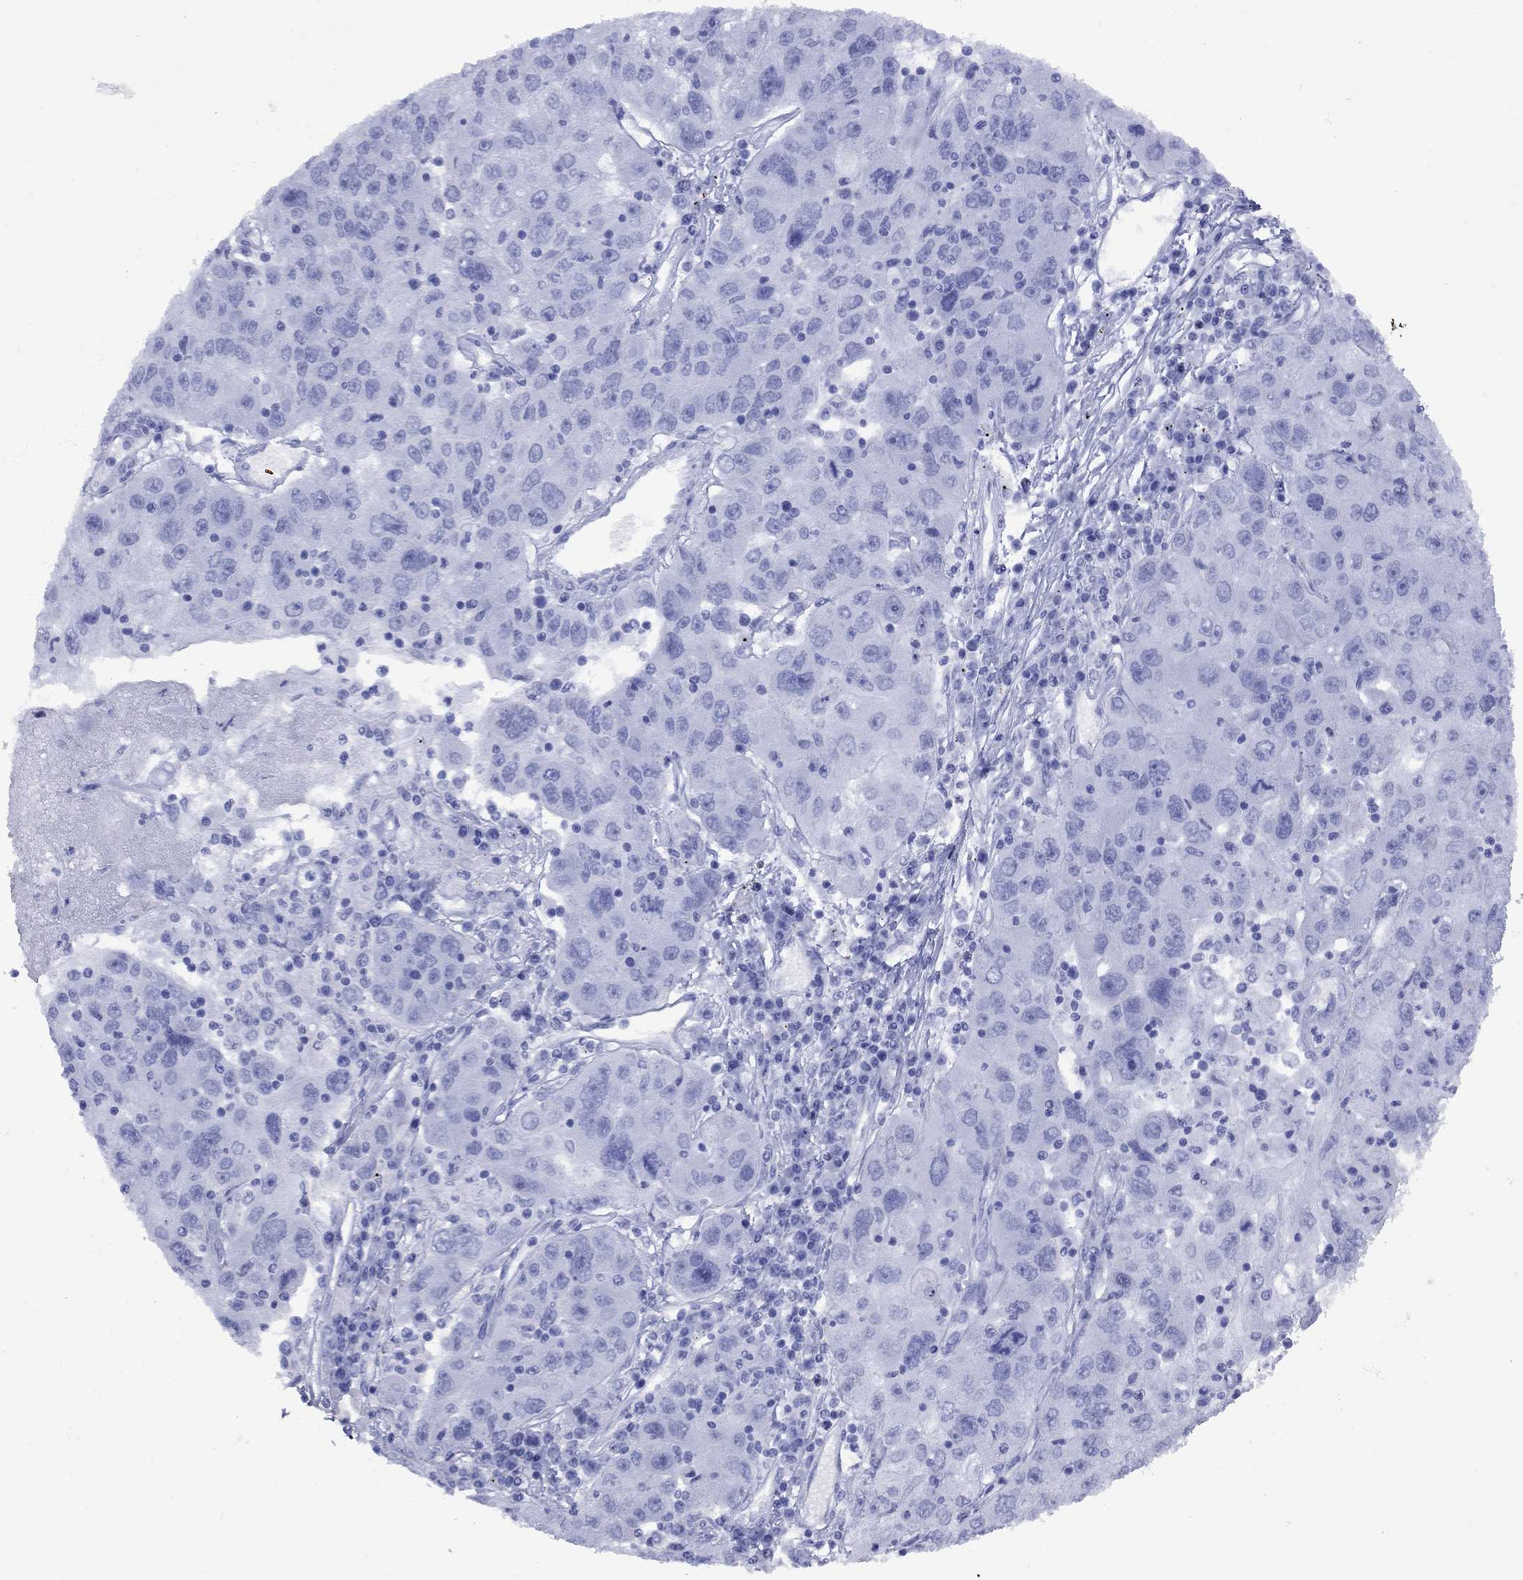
{"staining": {"intensity": "negative", "quantity": "none", "location": "none"}, "tissue": "stomach cancer", "cell_type": "Tumor cells", "image_type": "cancer", "snomed": [{"axis": "morphology", "description": "Adenocarcinoma, NOS"}, {"axis": "topography", "description": "Stomach"}], "caption": "The histopathology image displays no staining of tumor cells in stomach cancer (adenocarcinoma).", "gene": "APOA2", "patient": {"sex": "male", "age": 56}}